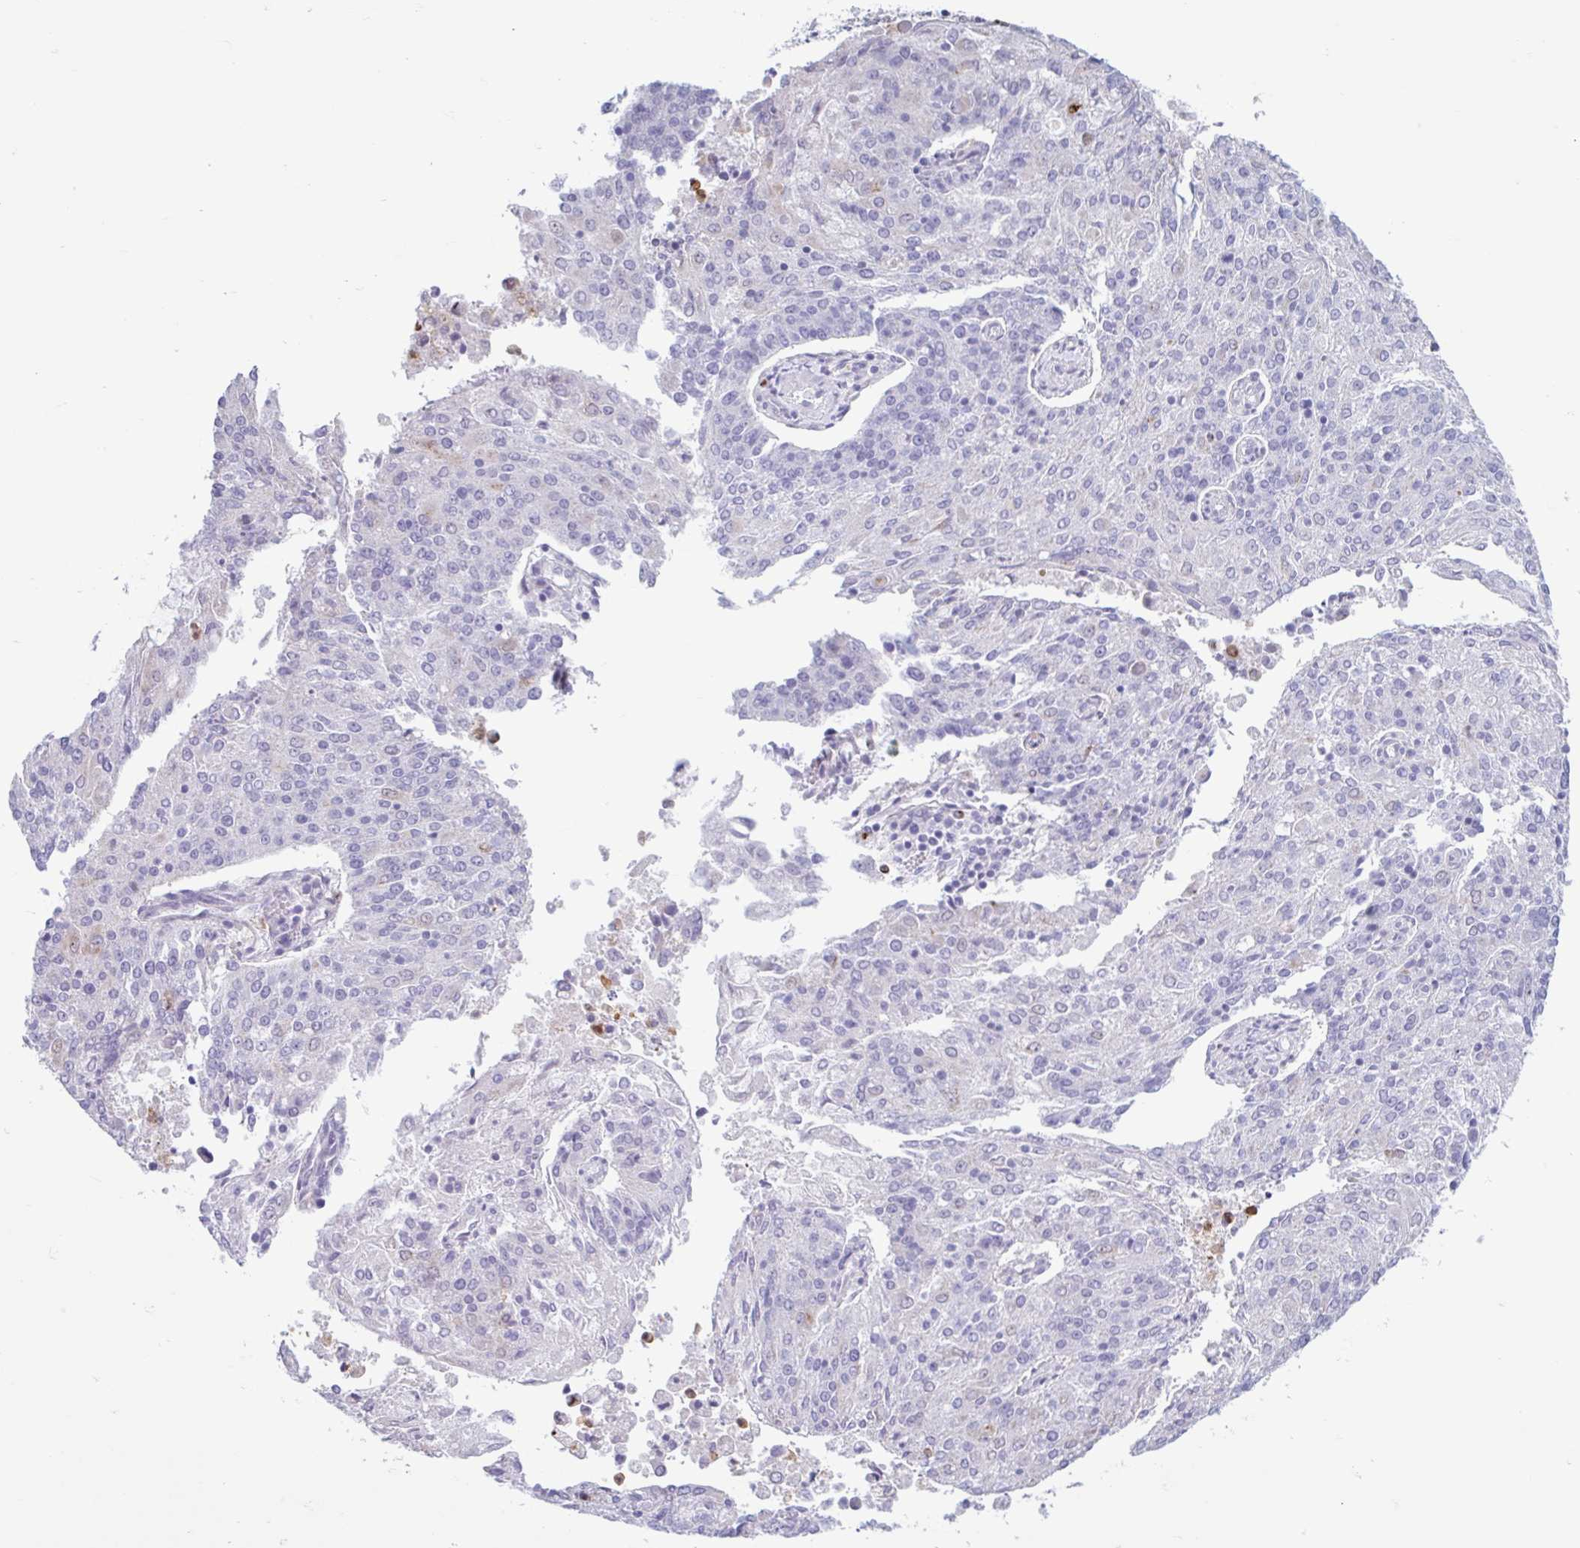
{"staining": {"intensity": "negative", "quantity": "none", "location": "none"}, "tissue": "endometrial cancer", "cell_type": "Tumor cells", "image_type": "cancer", "snomed": [{"axis": "morphology", "description": "Adenocarcinoma, NOS"}, {"axis": "topography", "description": "Endometrium"}], "caption": "Tumor cells show no significant protein positivity in endometrial adenocarcinoma.", "gene": "CEP120", "patient": {"sex": "female", "age": 82}}